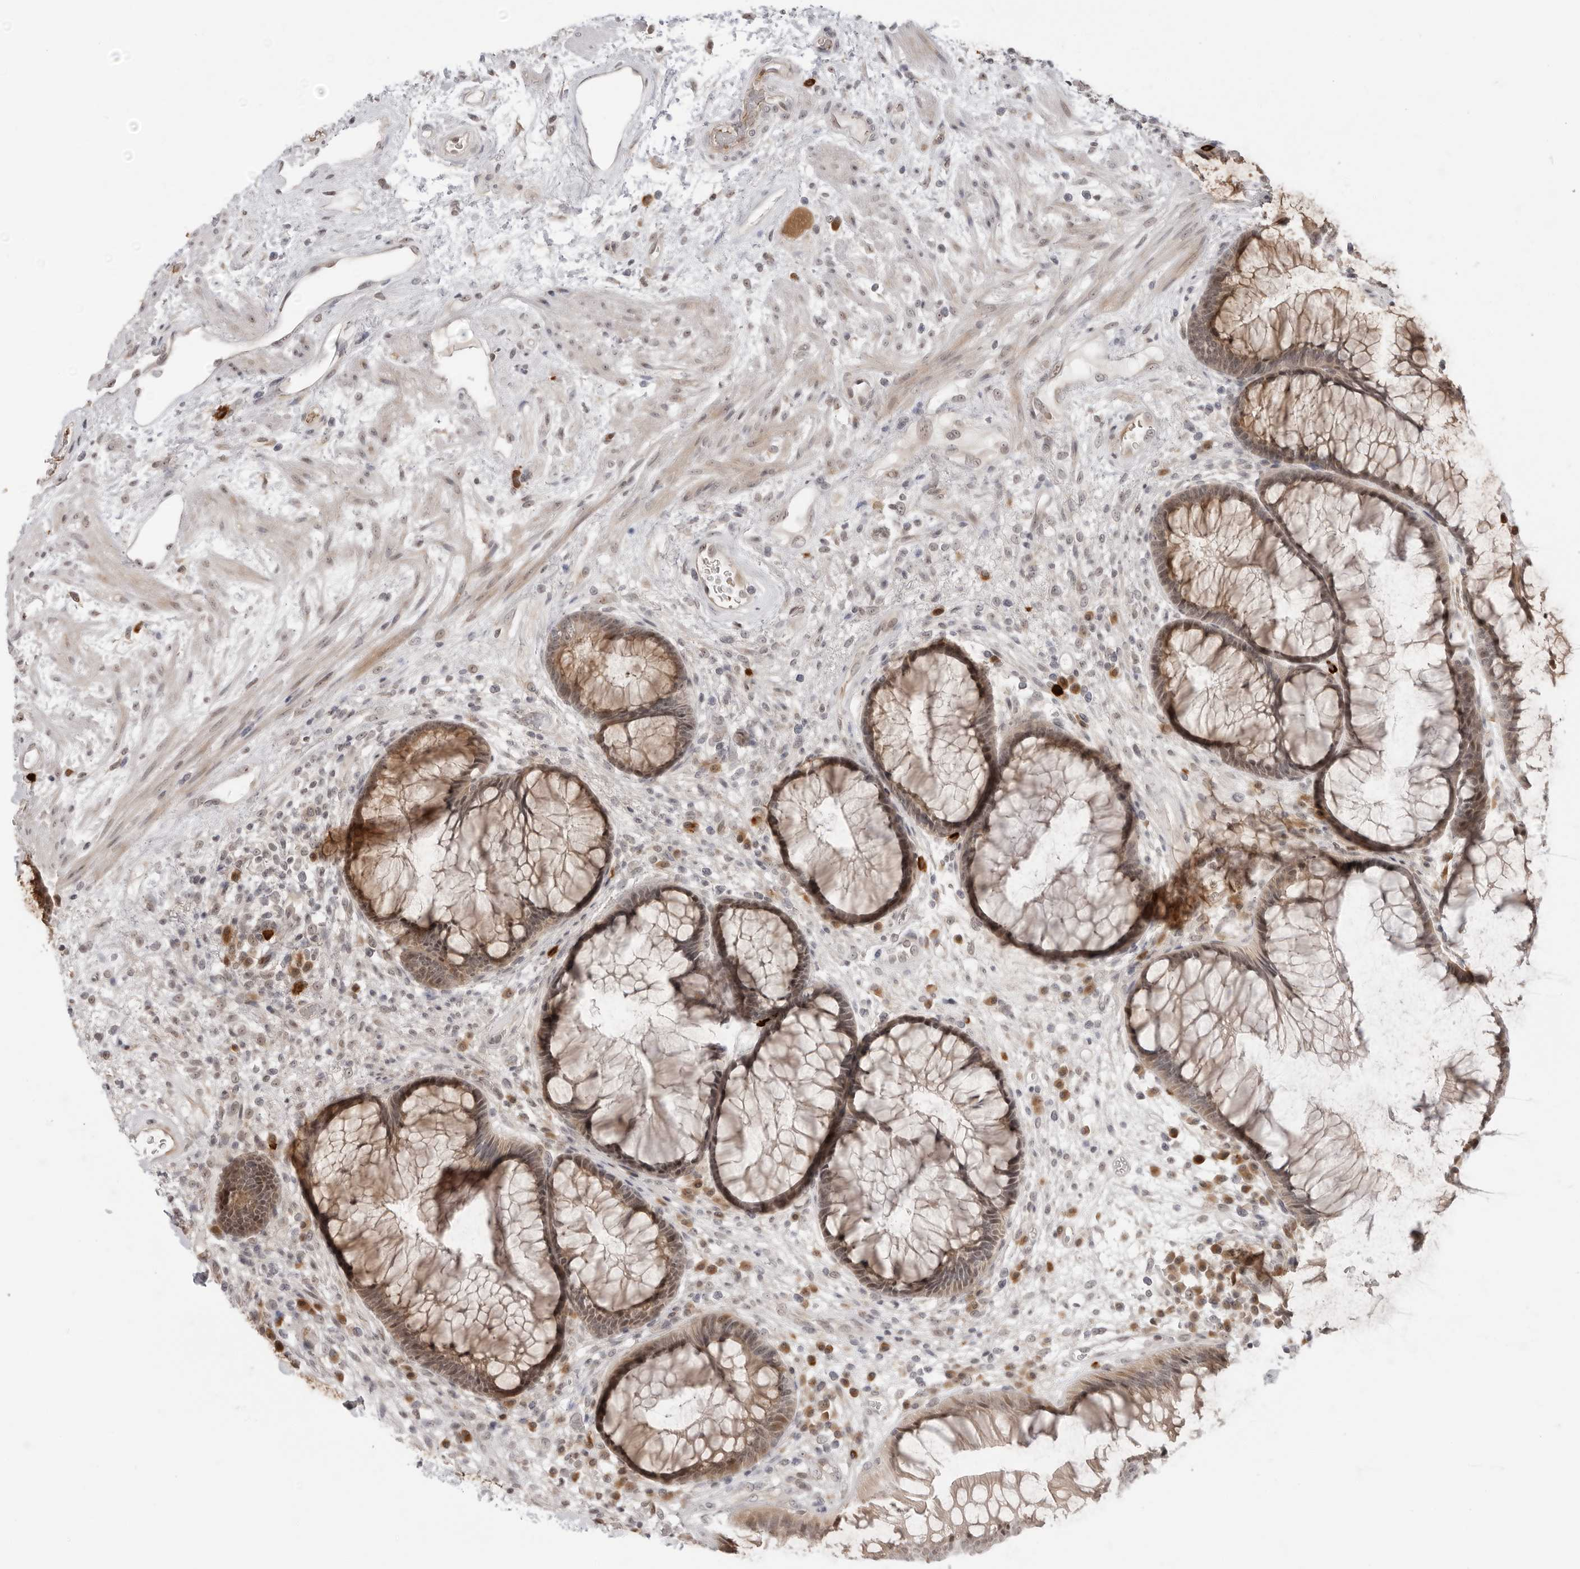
{"staining": {"intensity": "weak", "quantity": ">75%", "location": "cytoplasmic/membranous,nuclear"}, "tissue": "rectum", "cell_type": "Glandular cells", "image_type": "normal", "snomed": [{"axis": "morphology", "description": "Normal tissue, NOS"}, {"axis": "topography", "description": "Rectum"}], "caption": "An immunohistochemistry histopathology image of normal tissue is shown. Protein staining in brown highlights weak cytoplasmic/membranous,nuclear positivity in rectum within glandular cells.", "gene": "SUGCT", "patient": {"sex": "male", "age": 51}}